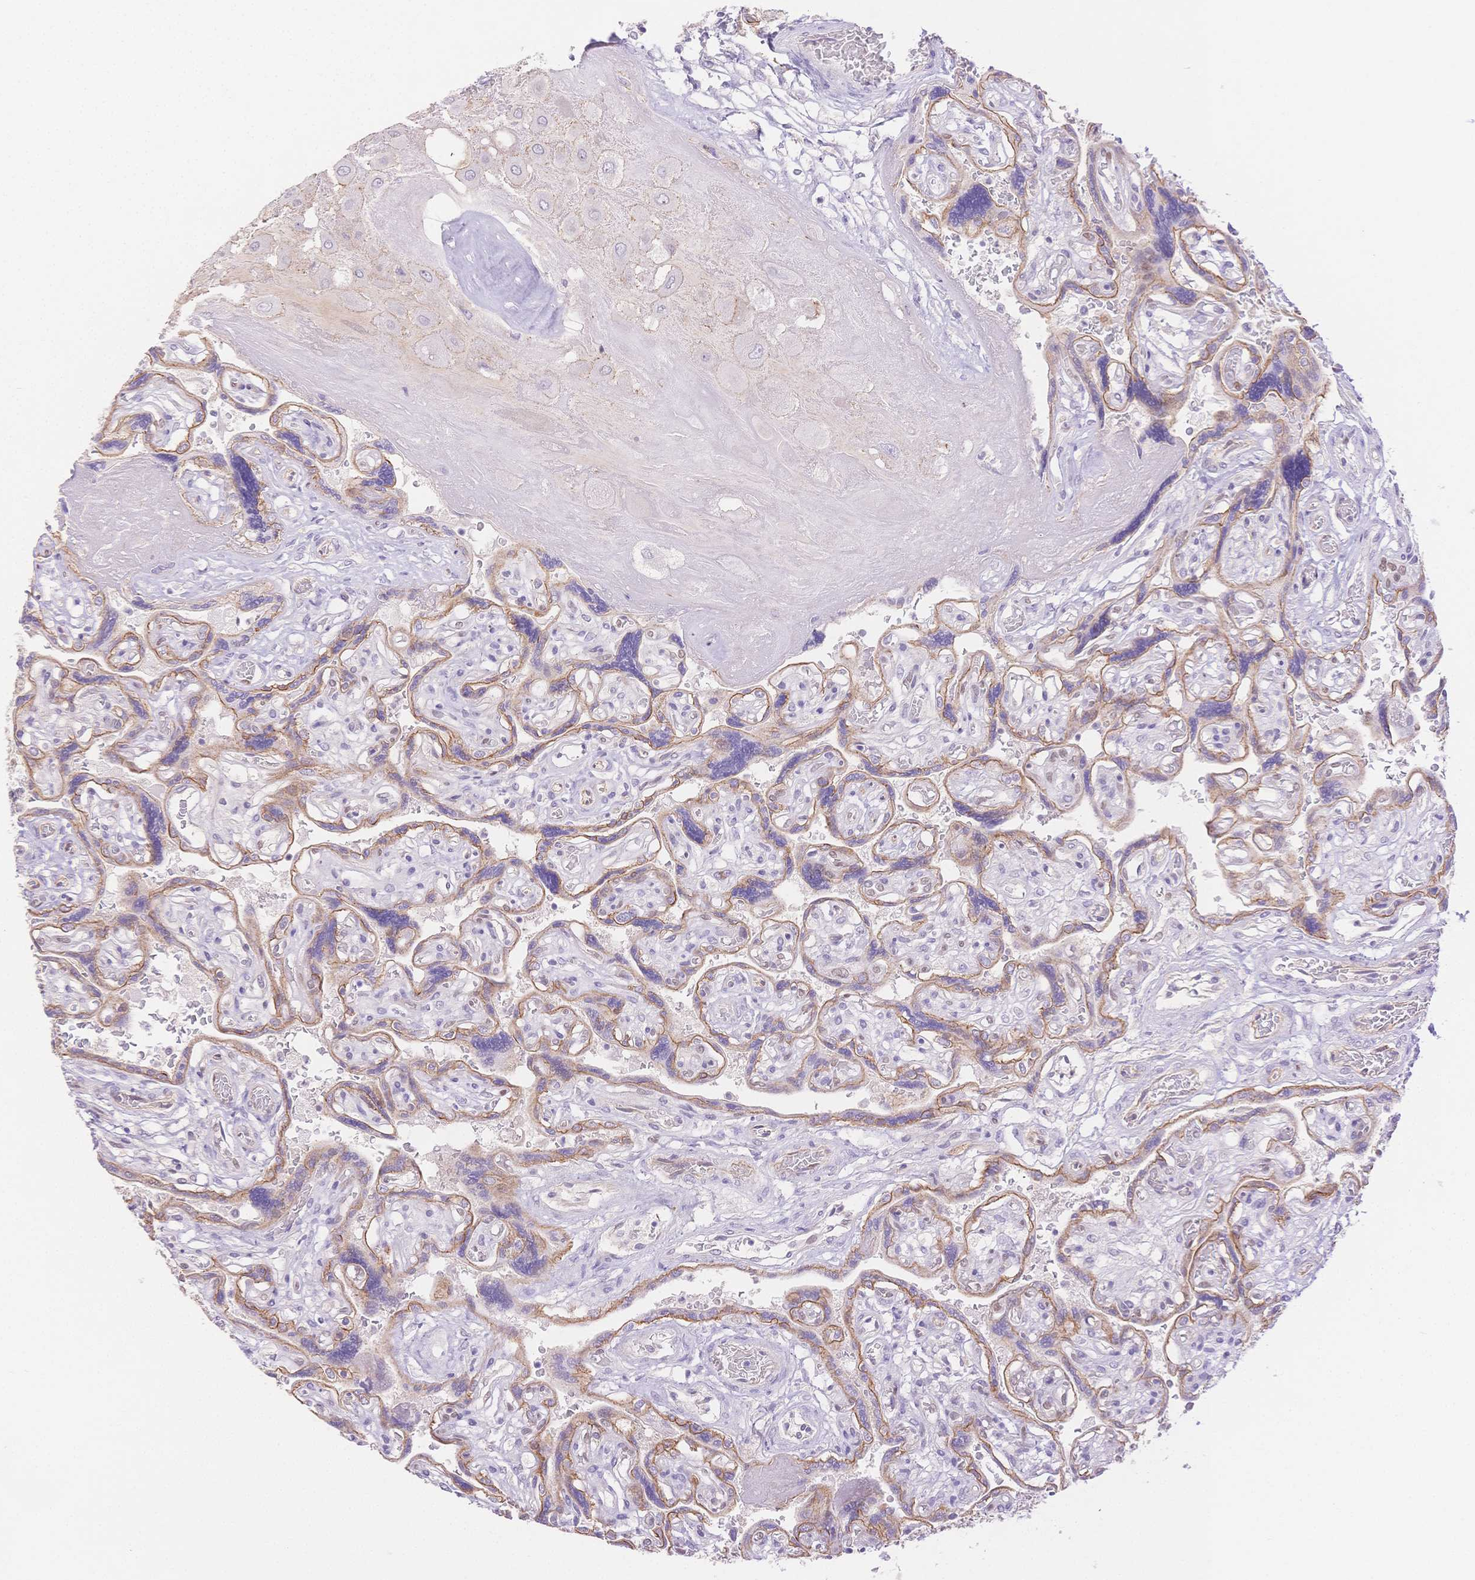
{"staining": {"intensity": "negative", "quantity": "none", "location": "none"}, "tissue": "placenta", "cell_type": "Decidual cells", "image_type": "normal", "snomed": [{"axis": "morphology", "description": "Normal tissue, NOS"}, {"axis": "topography", "description": "Placenta"}], "caption": "Immunohistochemistry (IHC) of benign placenta shows no expression in decidual cells. (DAB IHC, high magnification).", "gene": "WDR54", "patient": {"sex": "female", "age": 32}}